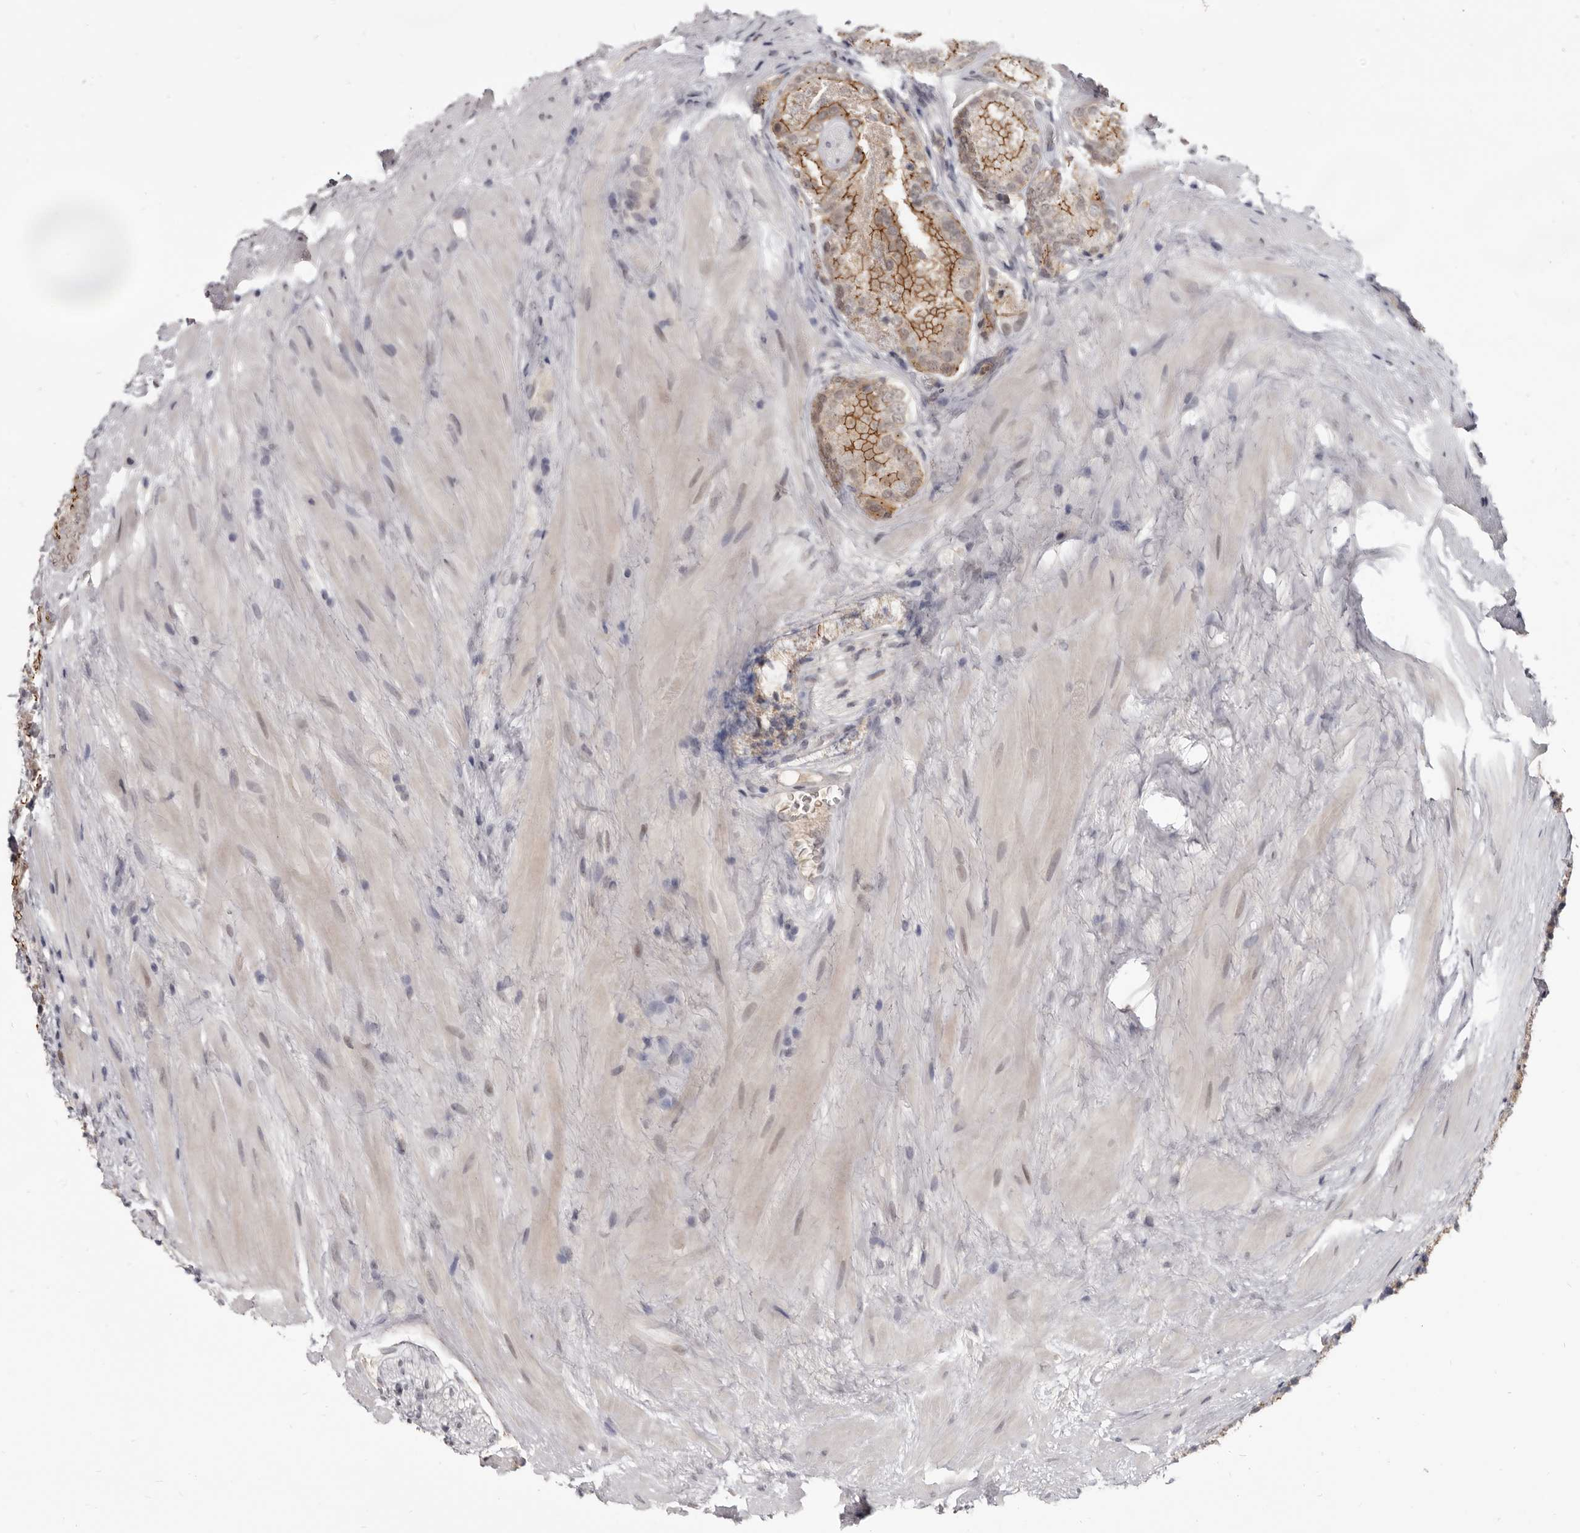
{"staining": {"intensity": "moderate", "quantity": ">75%", "location": "cytoplasmic/membranous,nuclear"}, "tissue": "prostate cancer", "cell_type": "Tumor cells", "image_type": "cancer", "snomed": [{"axis": "morphology", "description": "Adenocarcinoma, High grade"}, {"axis": "topography", "description": "Prostate"}], "caption": "Prostate adenocarcinoma (high-grade) was stained to show a protein in brown. There is medium levels of moderate cytoplasmic/membranous and nuclear staining in approximately >75% of tumor cells. Using DAB (brown) and hematoxylin (blue) stains, captured at high magnification using brightfield microscopy.", "gene": "CGN", "patient": {"sex": "male", "age": 57}}